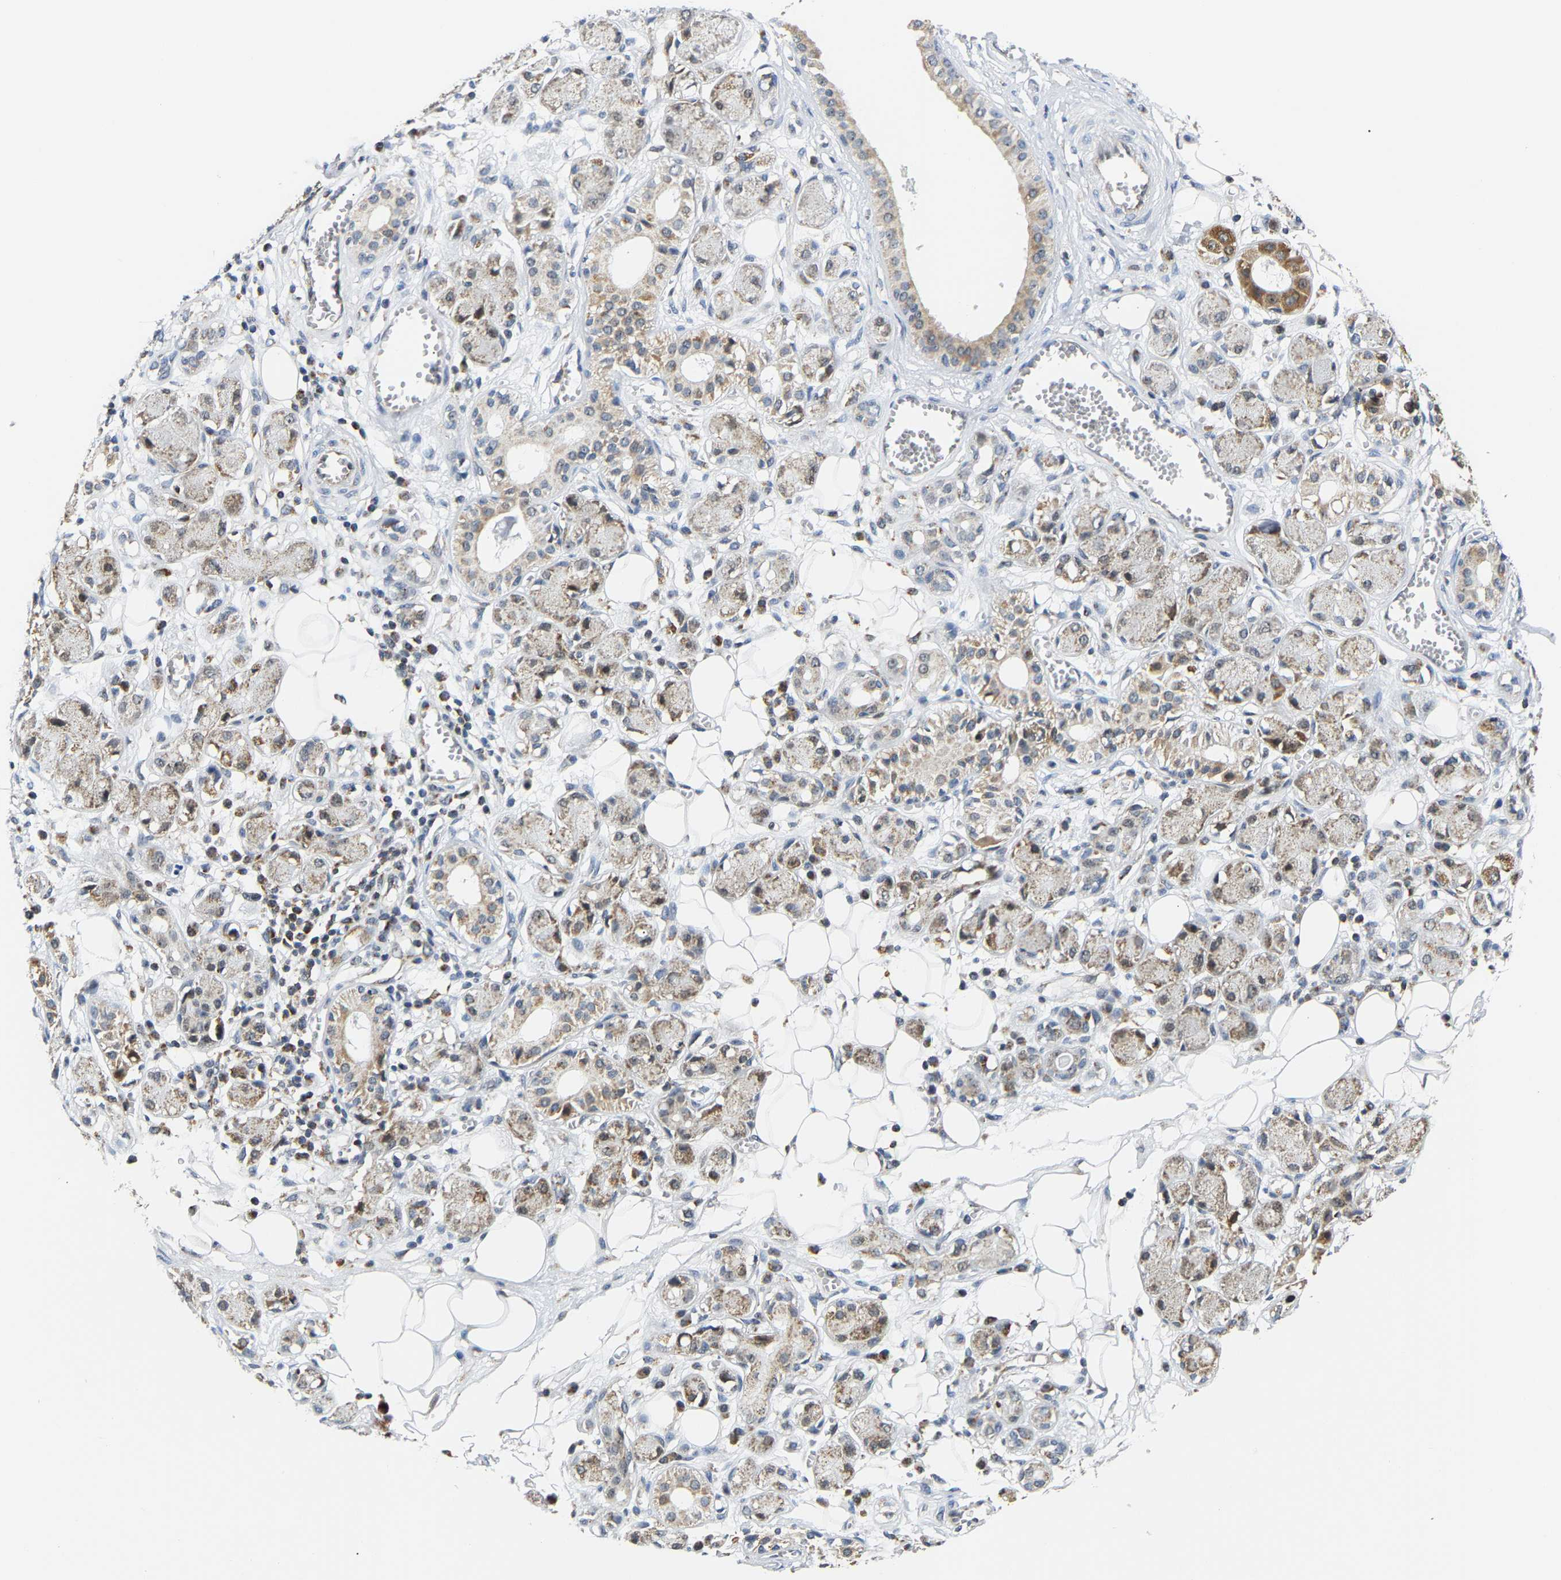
{"staining": {"intensity": "weak", "quantity": "<25%", "location": "cytoplasmic/membranous"}, "tissue": "adipose tissue", "cell_type": "Adipocytes", "image_type": "normal", "snomed": [{"axis": "morphology", "description": "Normal tissue, NOS"}, {"axis": "morphology", "description": "Inflammation, NOS"}, {"axis": "topography", "description": "Salivary gland"}, {"axis": "topography", "description": "Peripheral nerve tissue"}], "caption": "Protein analysis of unremarkable adipose tissue reveals no significant staining in adipocytes. (Brightfield microscopy of DAB (3,3'-diaminobenzidine) IHC at high magnification).", "gene": "GIMAP7", "patient": {"sex": "female", "age": 75}}